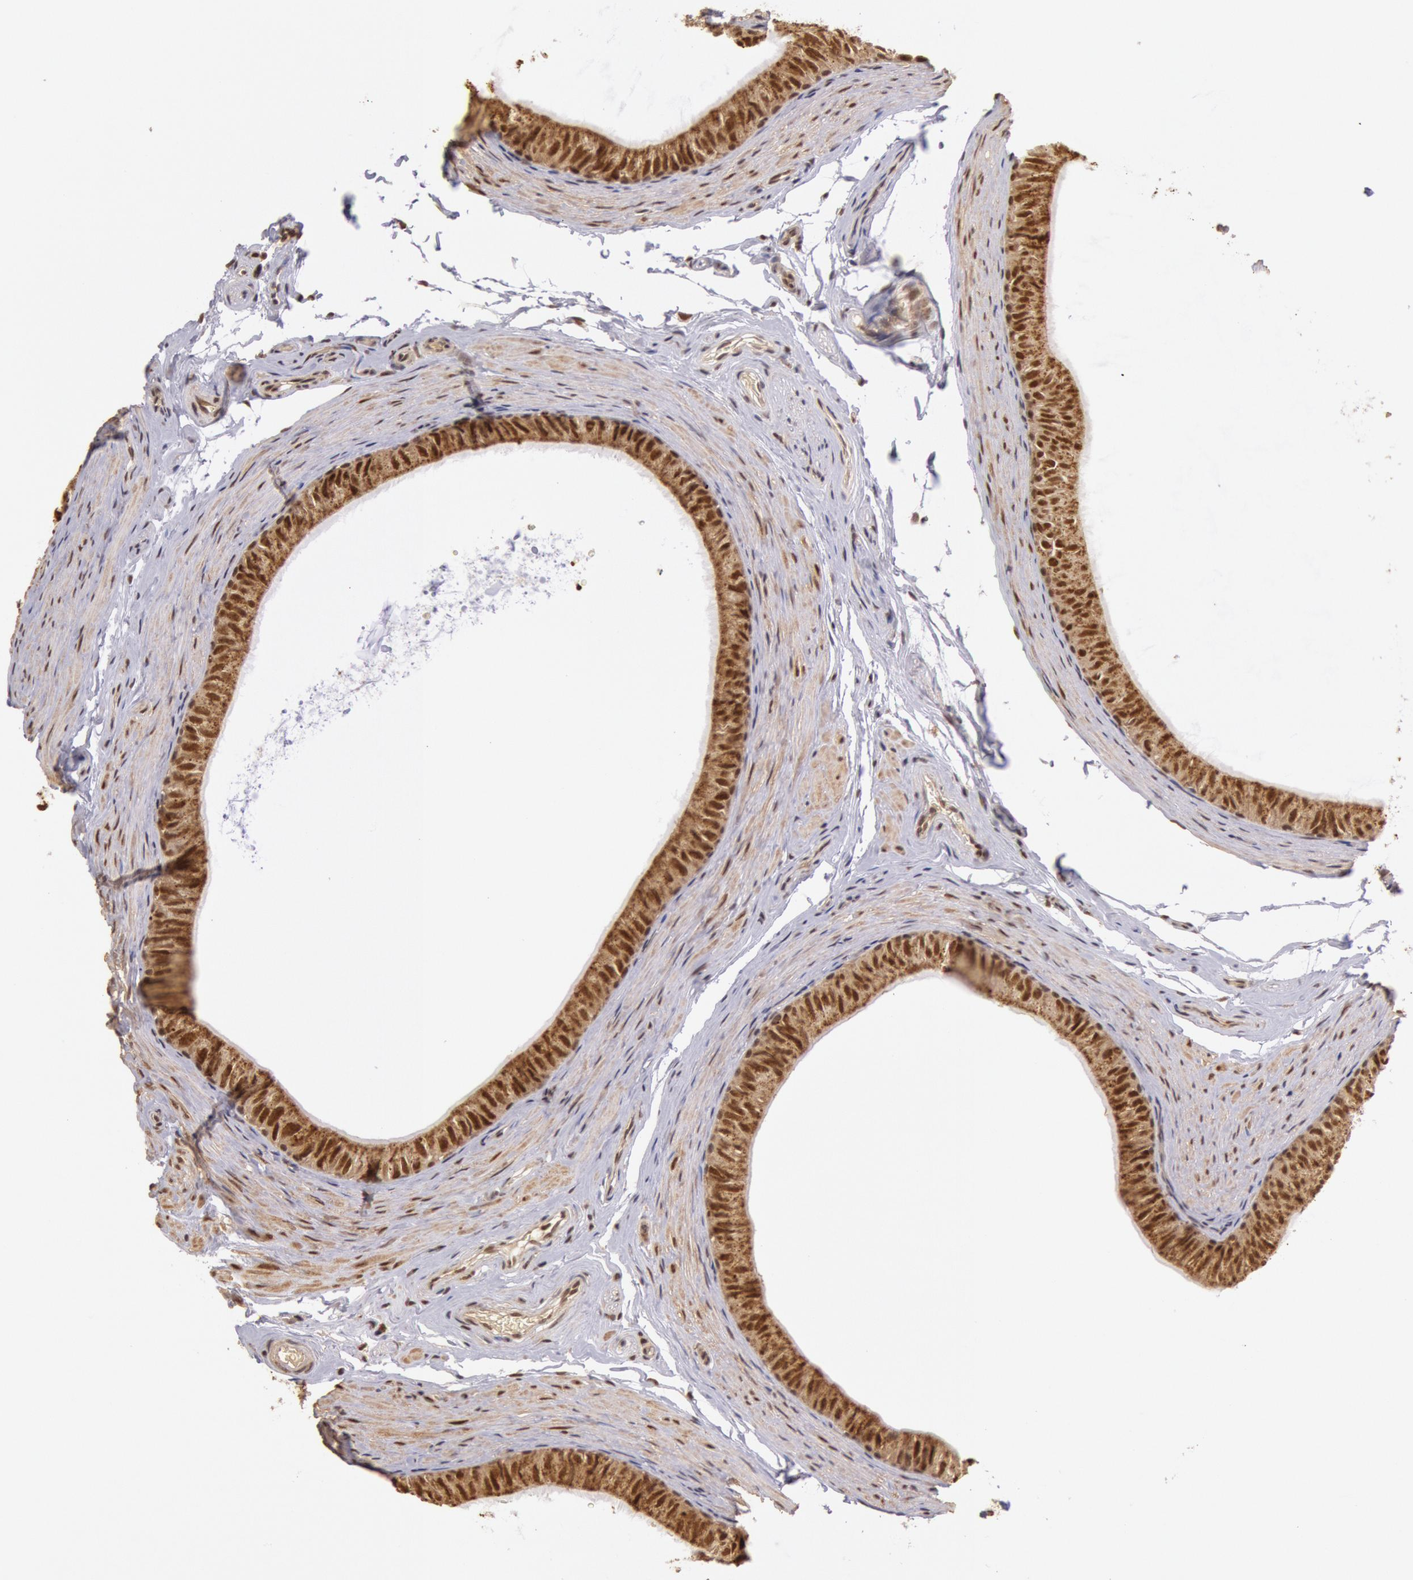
{"staining": {"intensity": "moderate", "quantity": ">75%", "location": "cytoplasmic/membranous,nuclear"}, "tissue": "epididymis", "cell_type": "Glandular cells", "image_type": "normal", "snomed": [{"axis": "morphology", "description": "Normal tissue, NOS"}, {"axis": "topography", "description": "Testis"}, {"axis": "topography", "description": "Epididymis"}], "caption": "IHC of normal epididymis demonstrates medium levels of moderate cytoplasmic/membranous,nuclear positivity in about >75% of glandular cells. (DAB IHC, brown staining for protein, blue staining for nuclei).", "gene": "LIG4", "patient": {"sex": "male", "age": 36}}